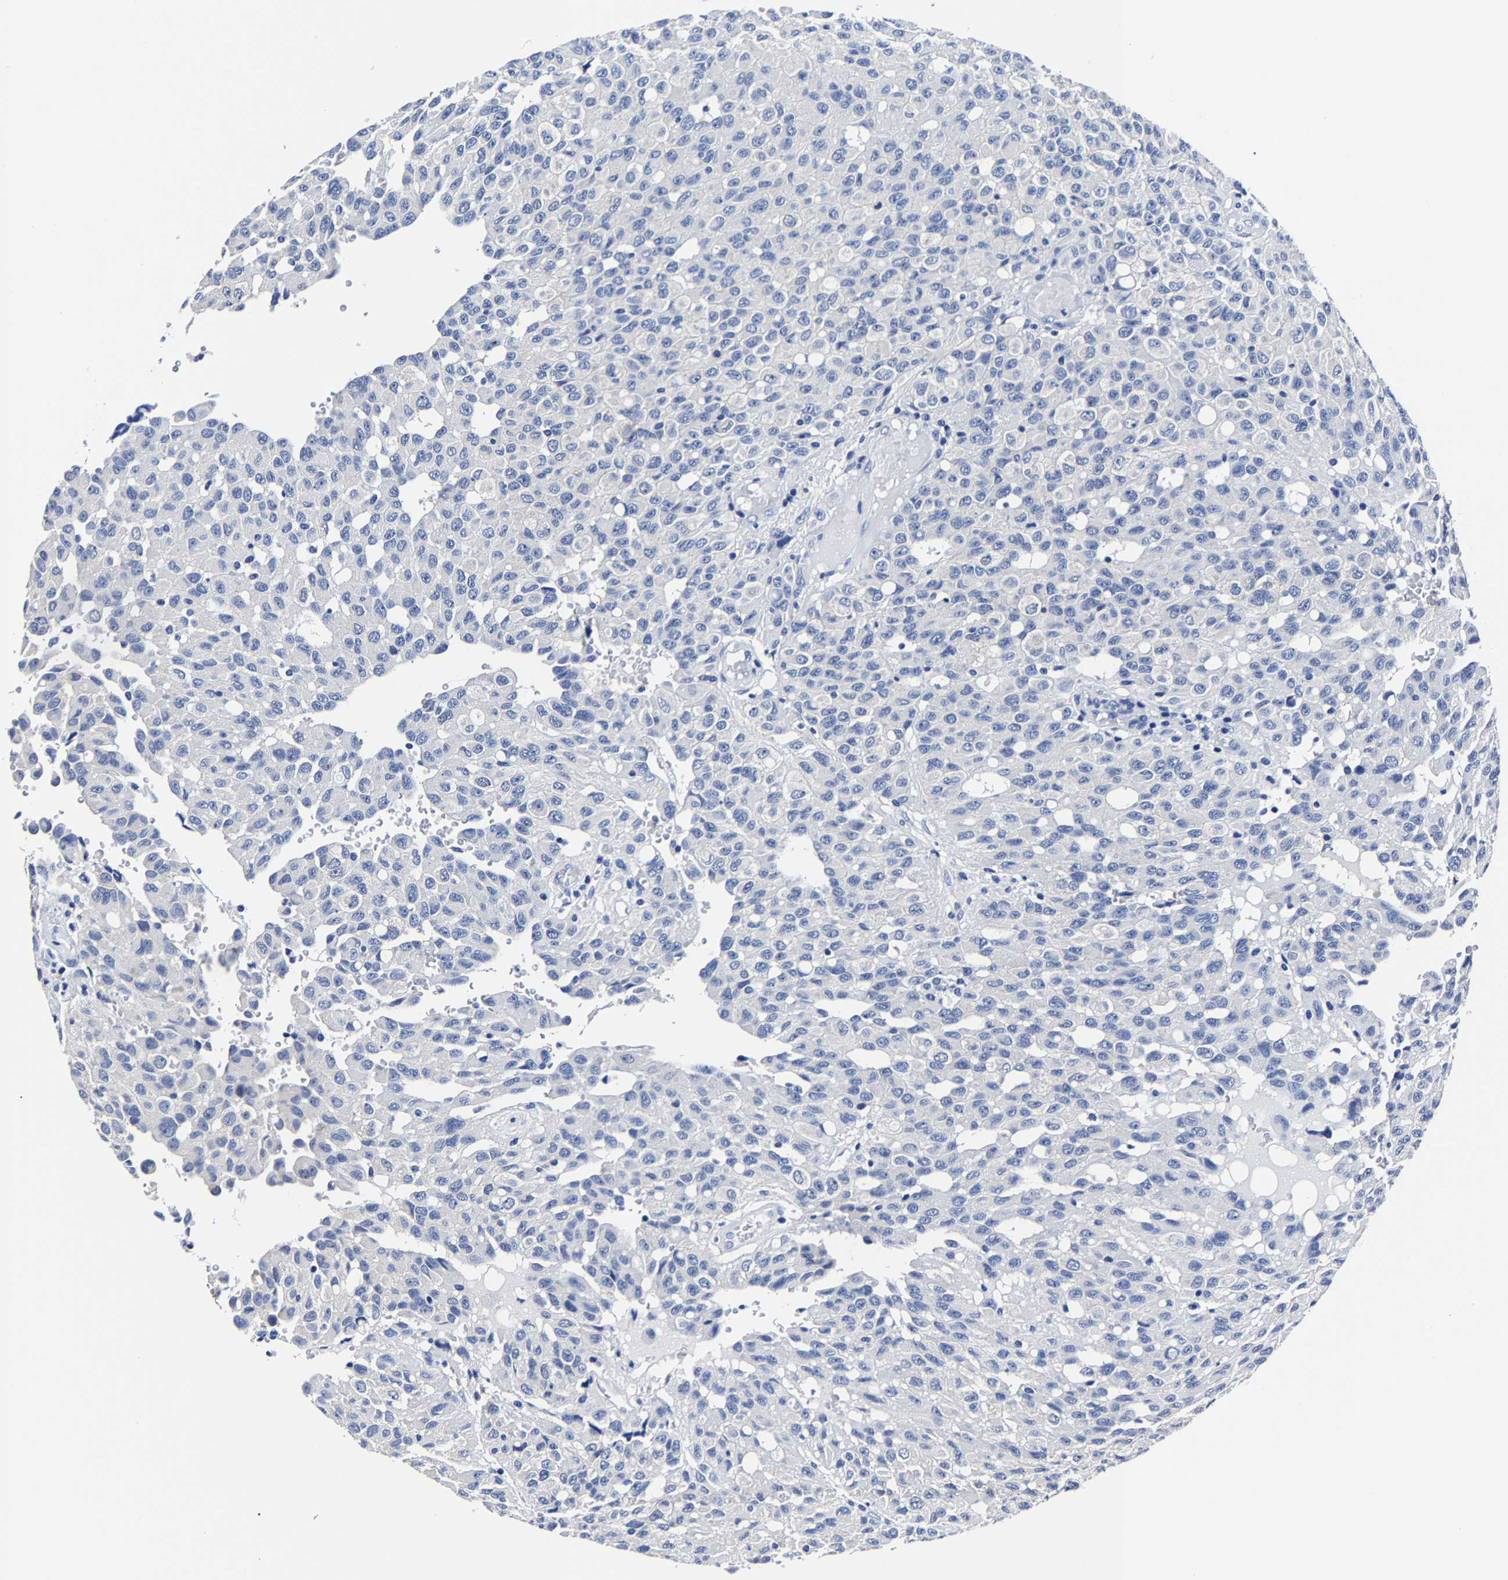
{"staining": {"intensity": "negative", "quantity": "none", "location": "none"}, "tissue": "glioma", "cell_type": "Tumor cells", "image_type": "cancer", "snomed": [{"axis": "morphology", "description": "Glioma, malignant, High grade"}, {"axis": "topography", "description": "Brain"}], "caption": "Immunohistochemical staining of human malignant glioma (high-grade) reveals no significant expression in tumor cells.", "gene": "CPA2", "patient": {"sex": "male", "age": 32}}